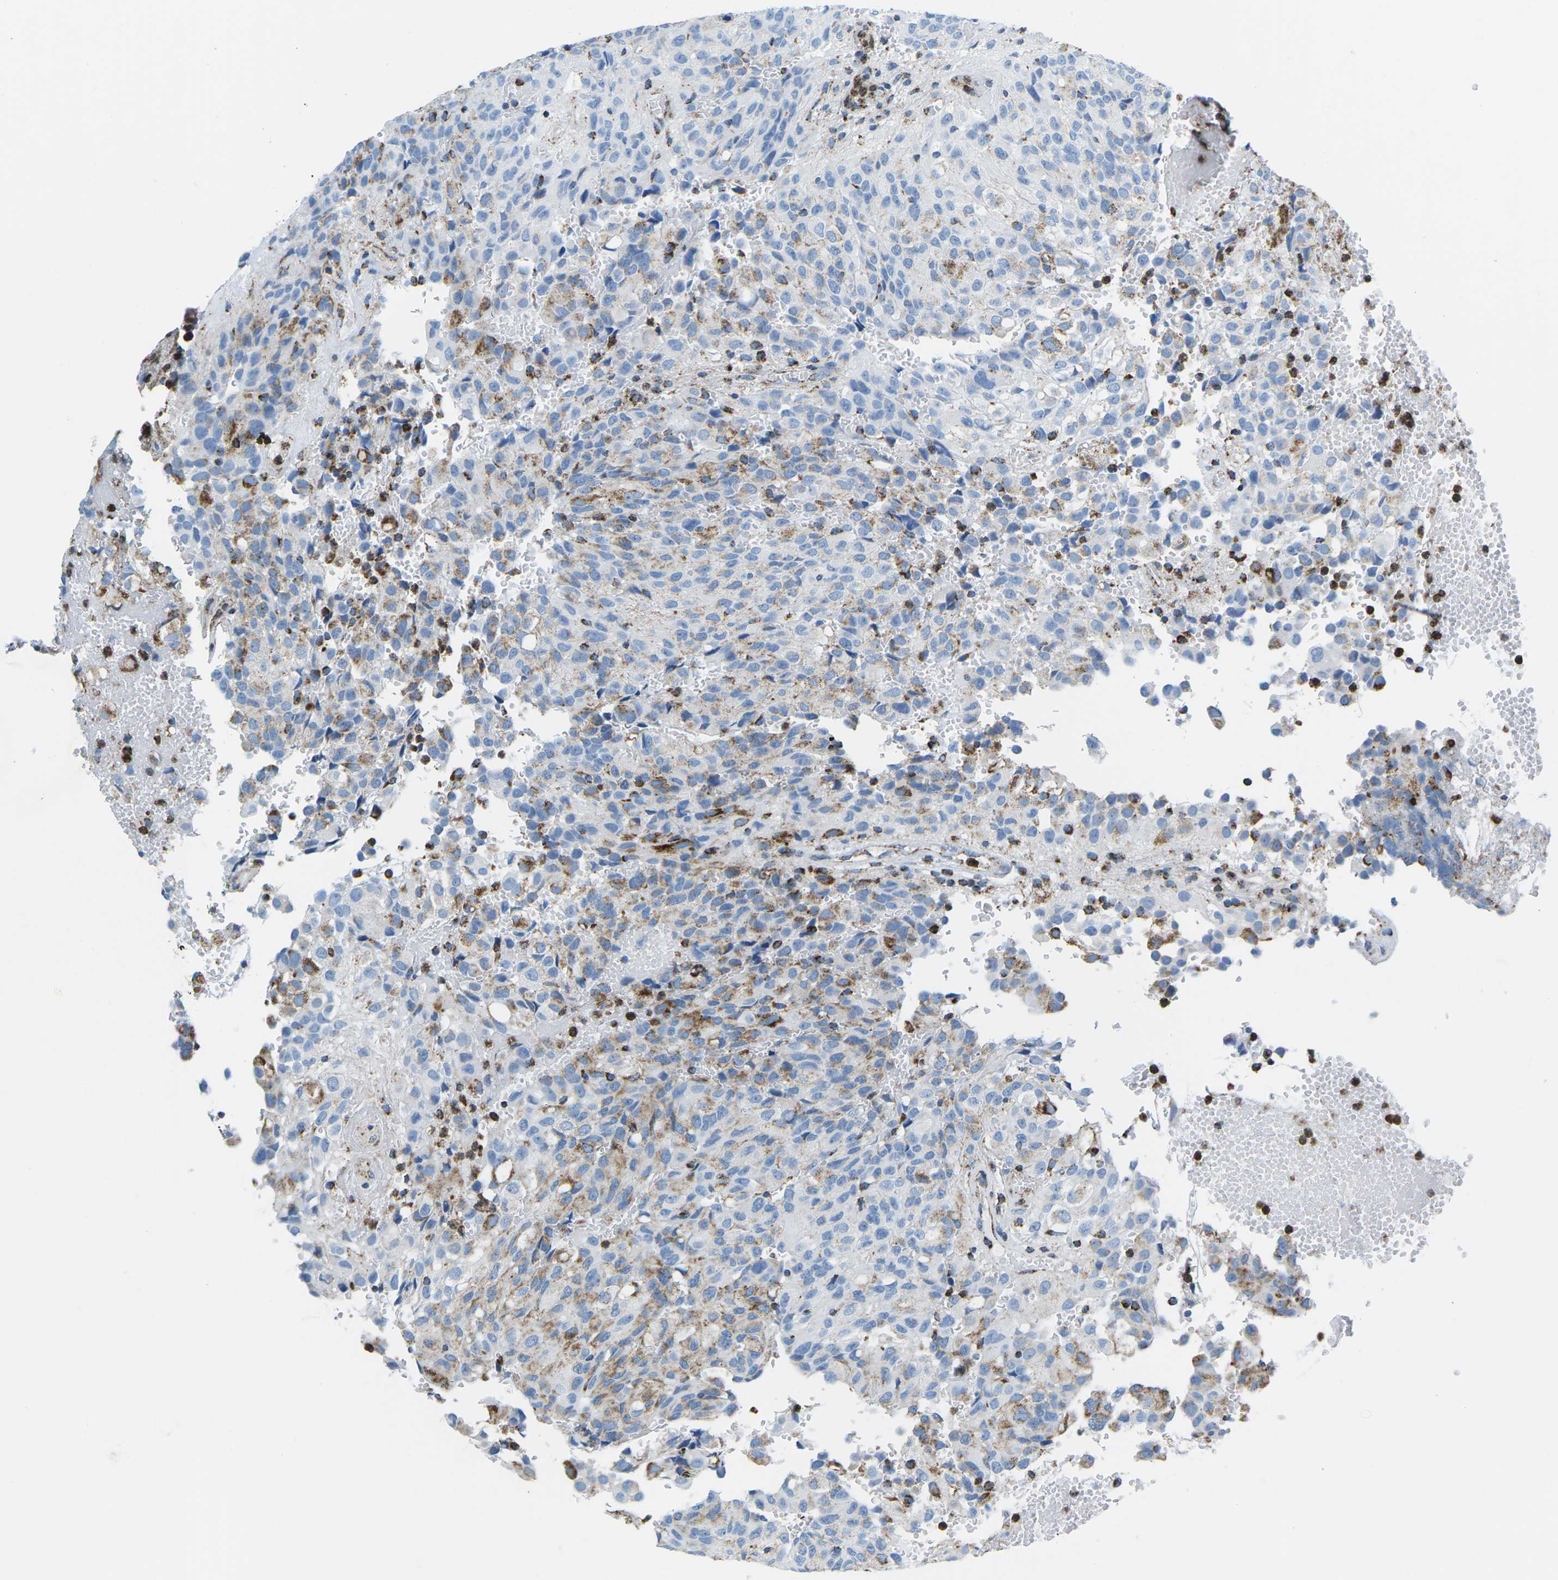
{"staining": {"intensity": "moderate", "quantity": "25%-75%", "location": "cytoplasmic/membranous"}, "tissue": "glioma", "cell_type": "Tumor cells", "image_type": "cancer", "snomed": [{"axis": "morphology", "description": "Glioma, malignant, High grade"}, {"axis": "topography", "description": "Brain"}], "caption": "An IHC photomicrograph of neoplastic tissue is shown. Protein staining in brown highlights moderate cytoplasmic/membranous positivity in malignant glioma (high-grade) within tumor cells.", "gene": "COX6C", "patient": {"sex": "male", "age": 32}}